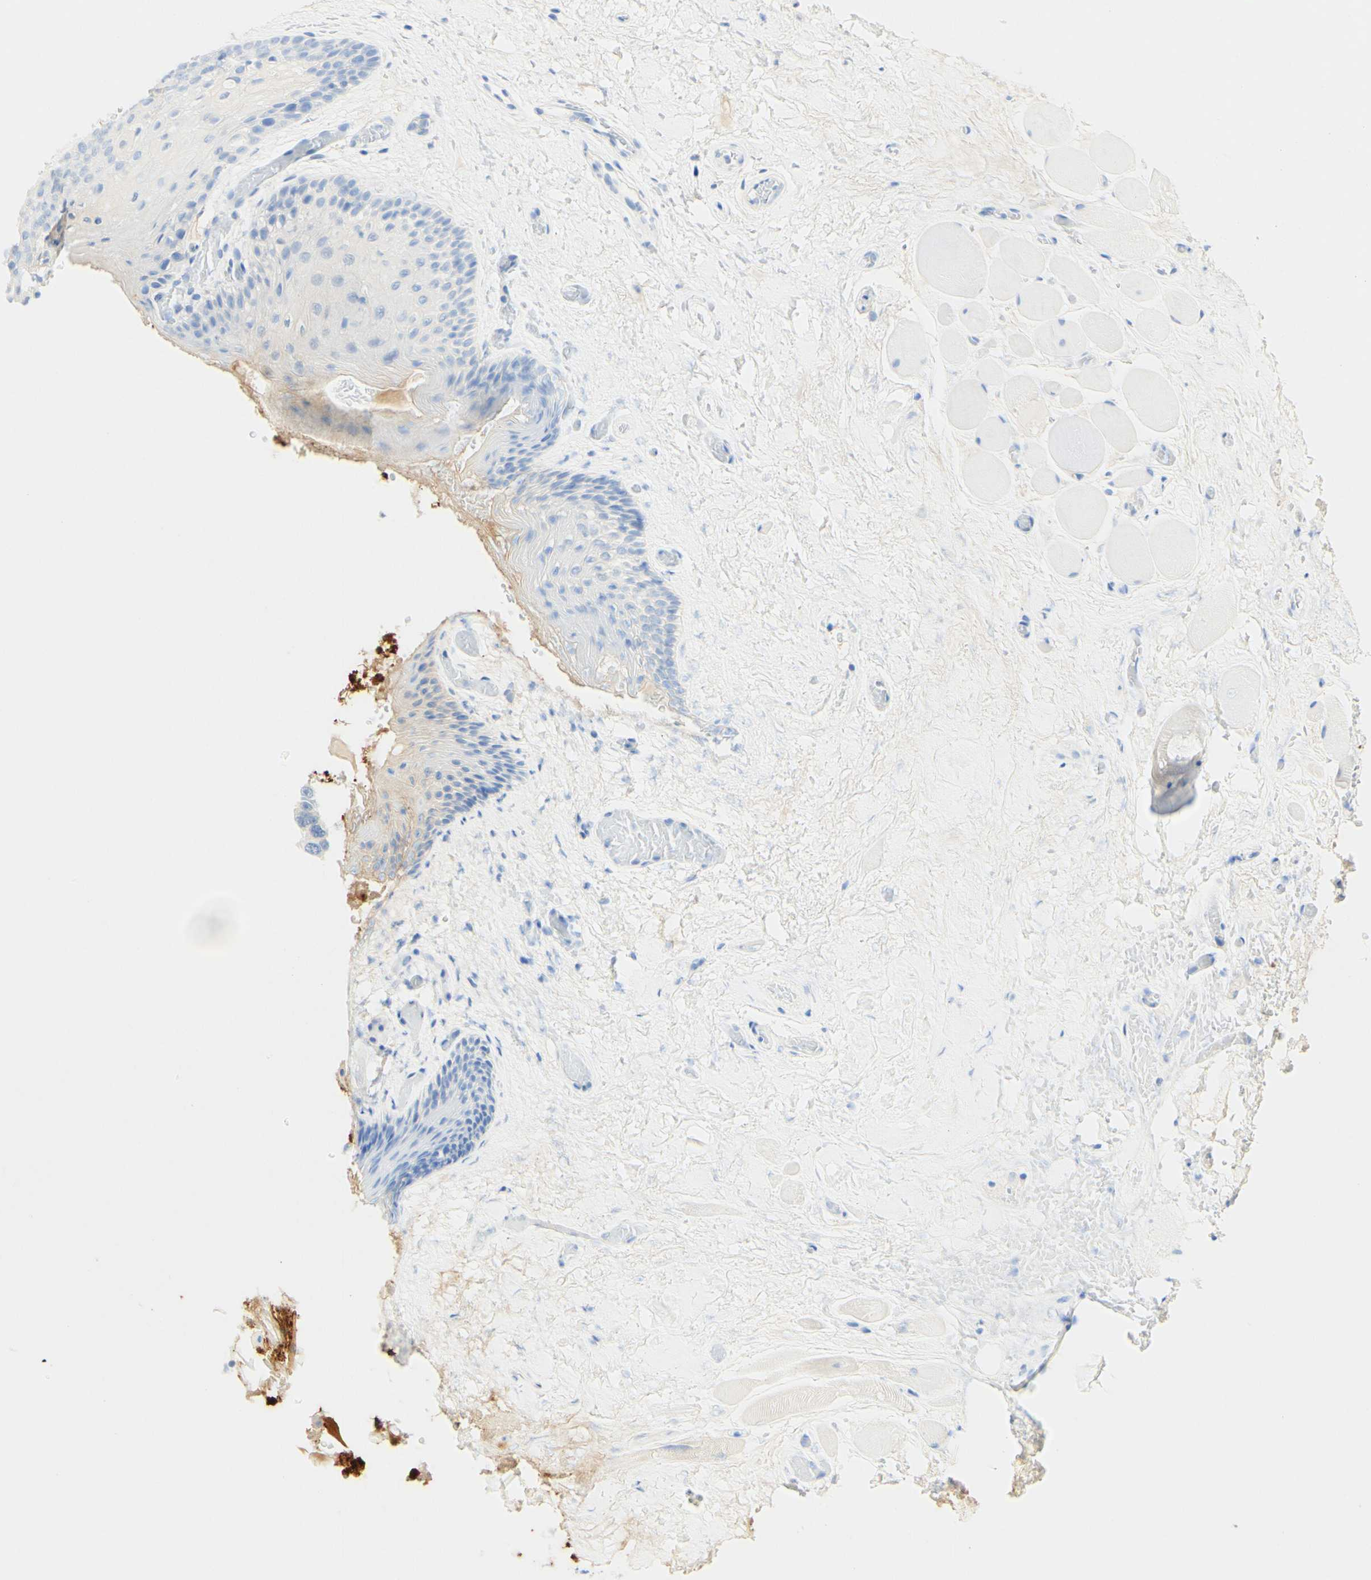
{"staining": {"intensity": "negative", "quantity": "none", "location": "none"}, "tissue": "oral mucosa", "cell_type": "Squamous epithelial cells", "image_type": "normal", "snomed": [{"axis": "morphology", "description": "Normal tissue, NOS"}, {"axis": "morphology", "description": "Squamous cell carcinoma, NOS"}, {"axis": "topography", "description": "Skeletal muscle"}, {"axis": "topography", "description": "Adipose tissue"}, {"axis": "topography", "description": "Vascular tissue"}, {"axis": "topography", "description": "Oral tissue"}, {"axis": "topography", "description": "Peripheral nerve tissue"}, {"axis": "topography", "description": "Head-Neck"}], "caption": "Photomicrograph shows no significant protein positivity in squamous epithelial cells of normal oral mucosa.", "gene": "PIGR", "patient": {"sex": "male", "age": 71}}